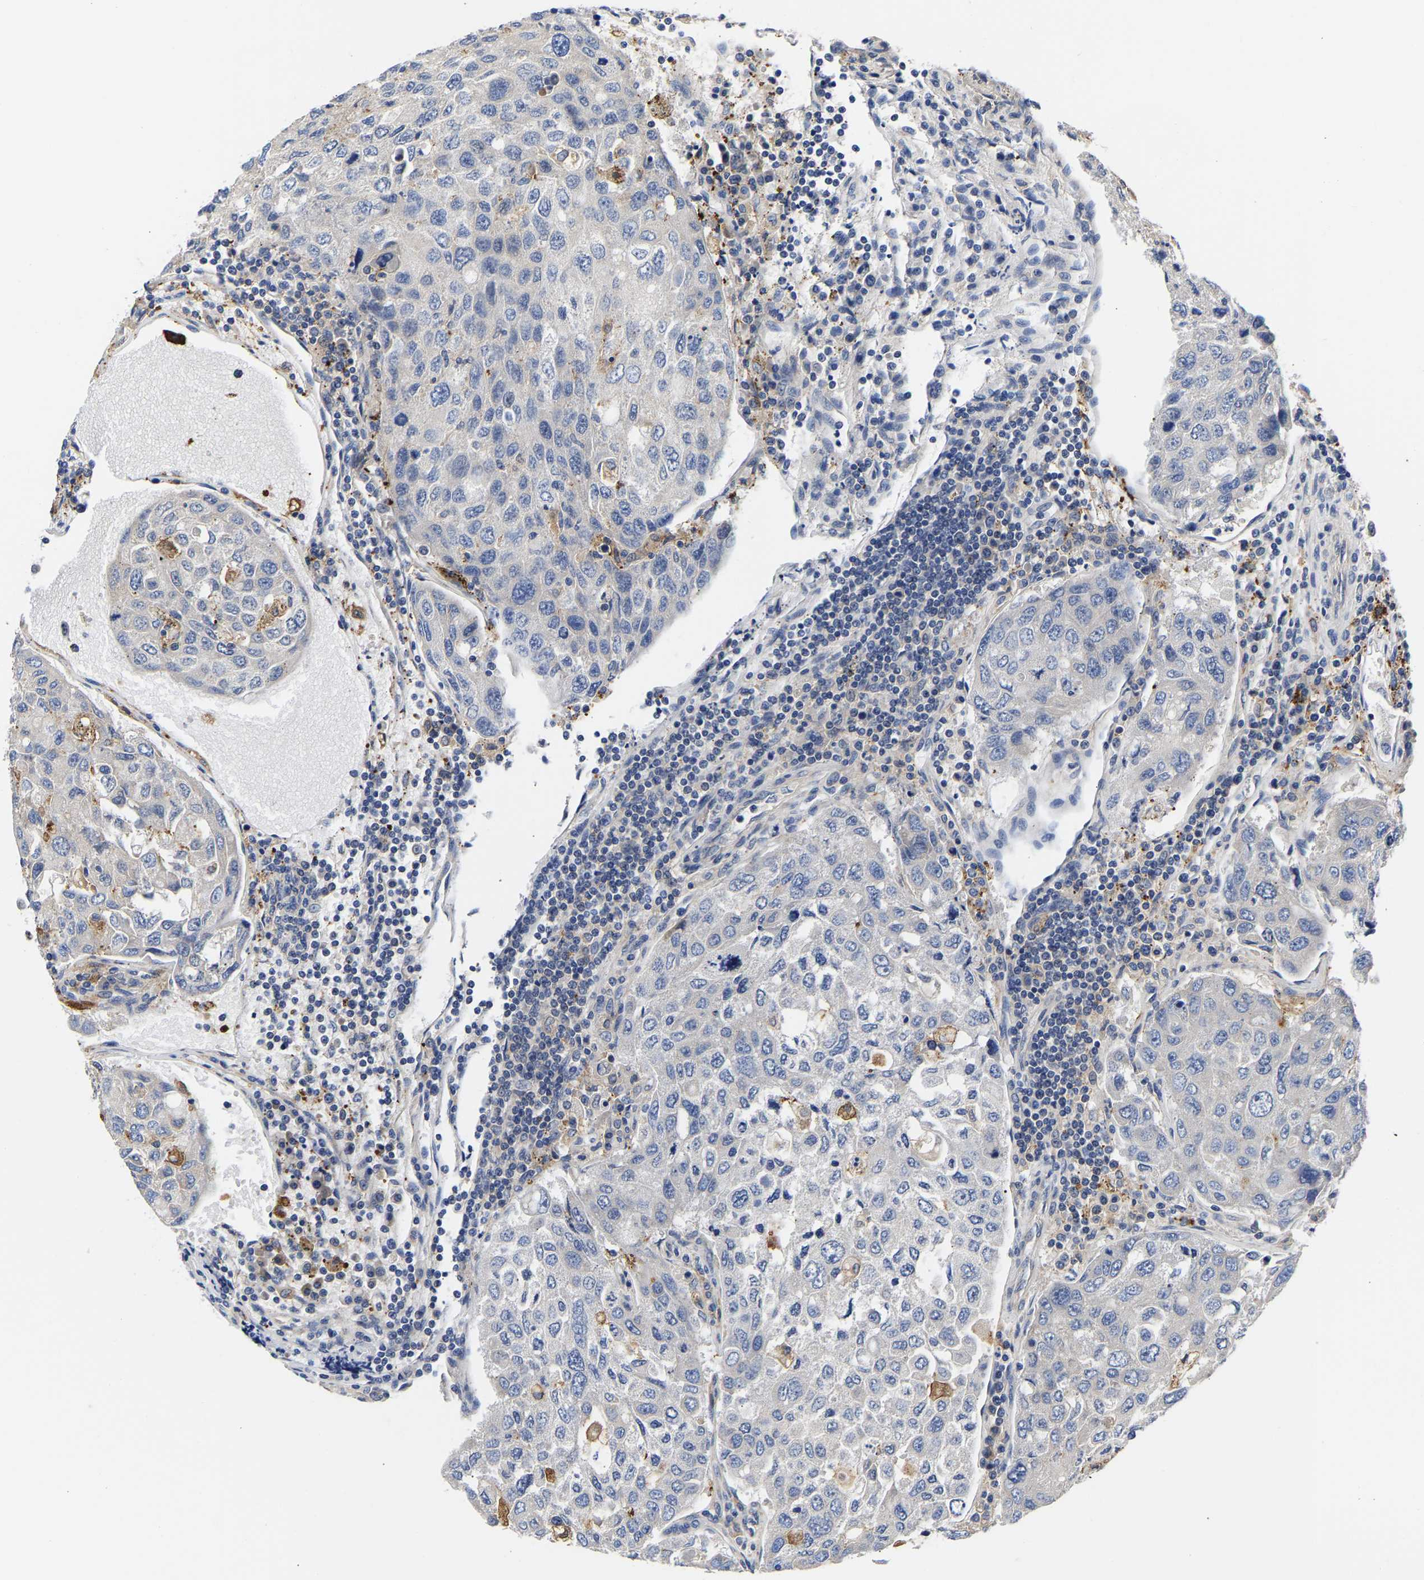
{"staining": {"intensity": "negative", "quantity": "none", "location": "none"}, "tissue": "urothelial cancer", "cell_type": "Tumor cells", "image_type": "cancer", "snomed": [{"axis": "morphology", "description": "Urothelial carcinoma, High grade"}, {"axis": "topography", "description": "Lymph node"}, {"axis": "topography", "description": "Urinary bladder"}], "caption": "The immunohistochemistry photomicrograph has no significant staining in tumor cells of urothelial cancer tissue.", "gene": "CCDC6", "patient": {"sex": "male", "age": 51}}